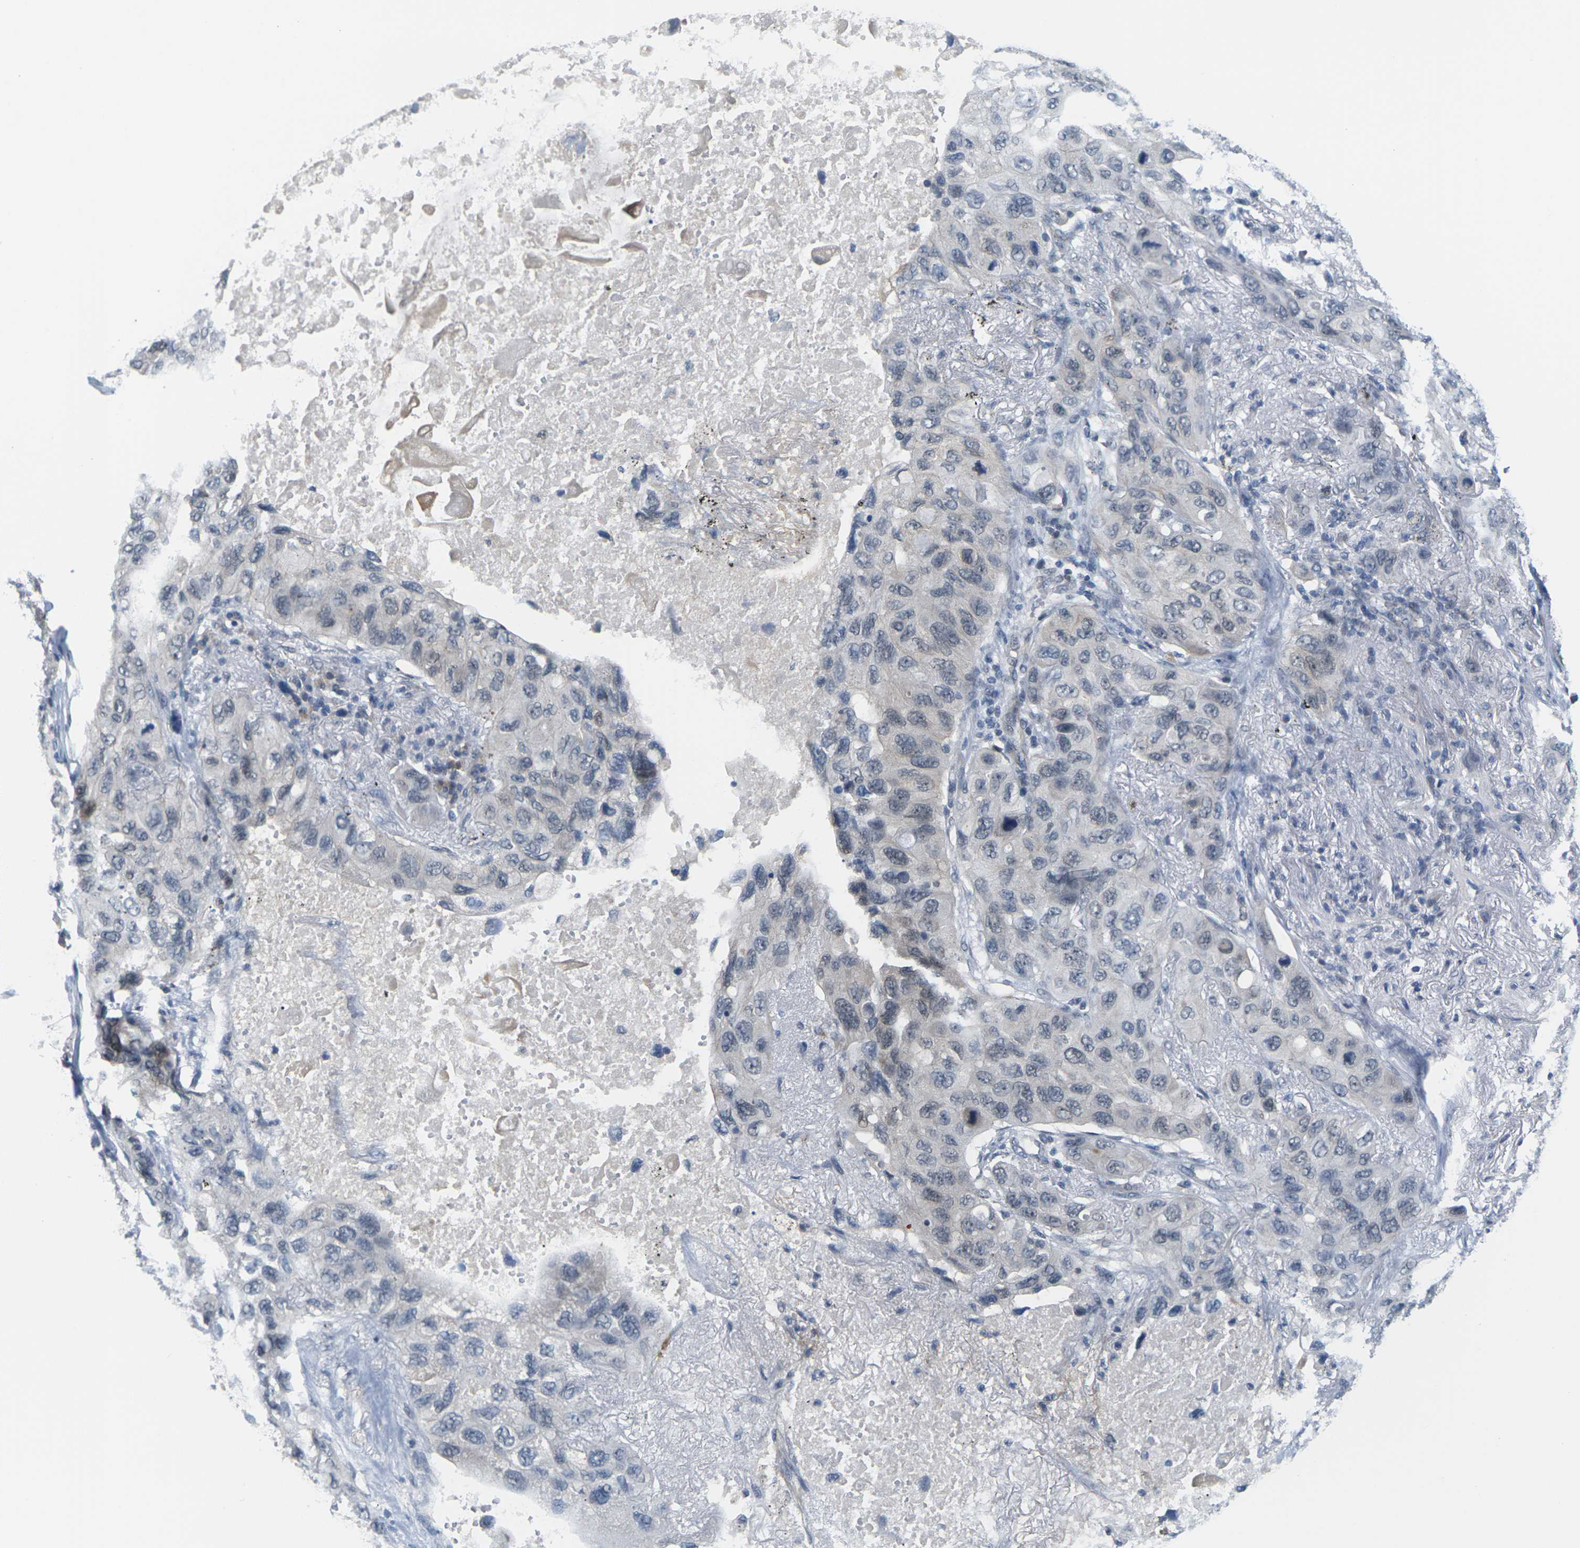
{"staining": {"intensity": "weak", "quantity": "<25%", "location": "cytoplasmic/membranous,nuclear"}, "tissue": "lung cancer", "cell_type": "Tumor cells", "image_type": "cancer", "snomed": [{"axis": "morphology", "description": "Squamous cell carcinoma, NOS"}, {"axis": "topography", "description": "Lung"}], "caption": "Immunohistochemical staining of squamous cell carcinoma (lung) demonstrates no significant staining in tumor cells.", "gene": "PKP2", "patient": {"sex": "female", "age": 73}}